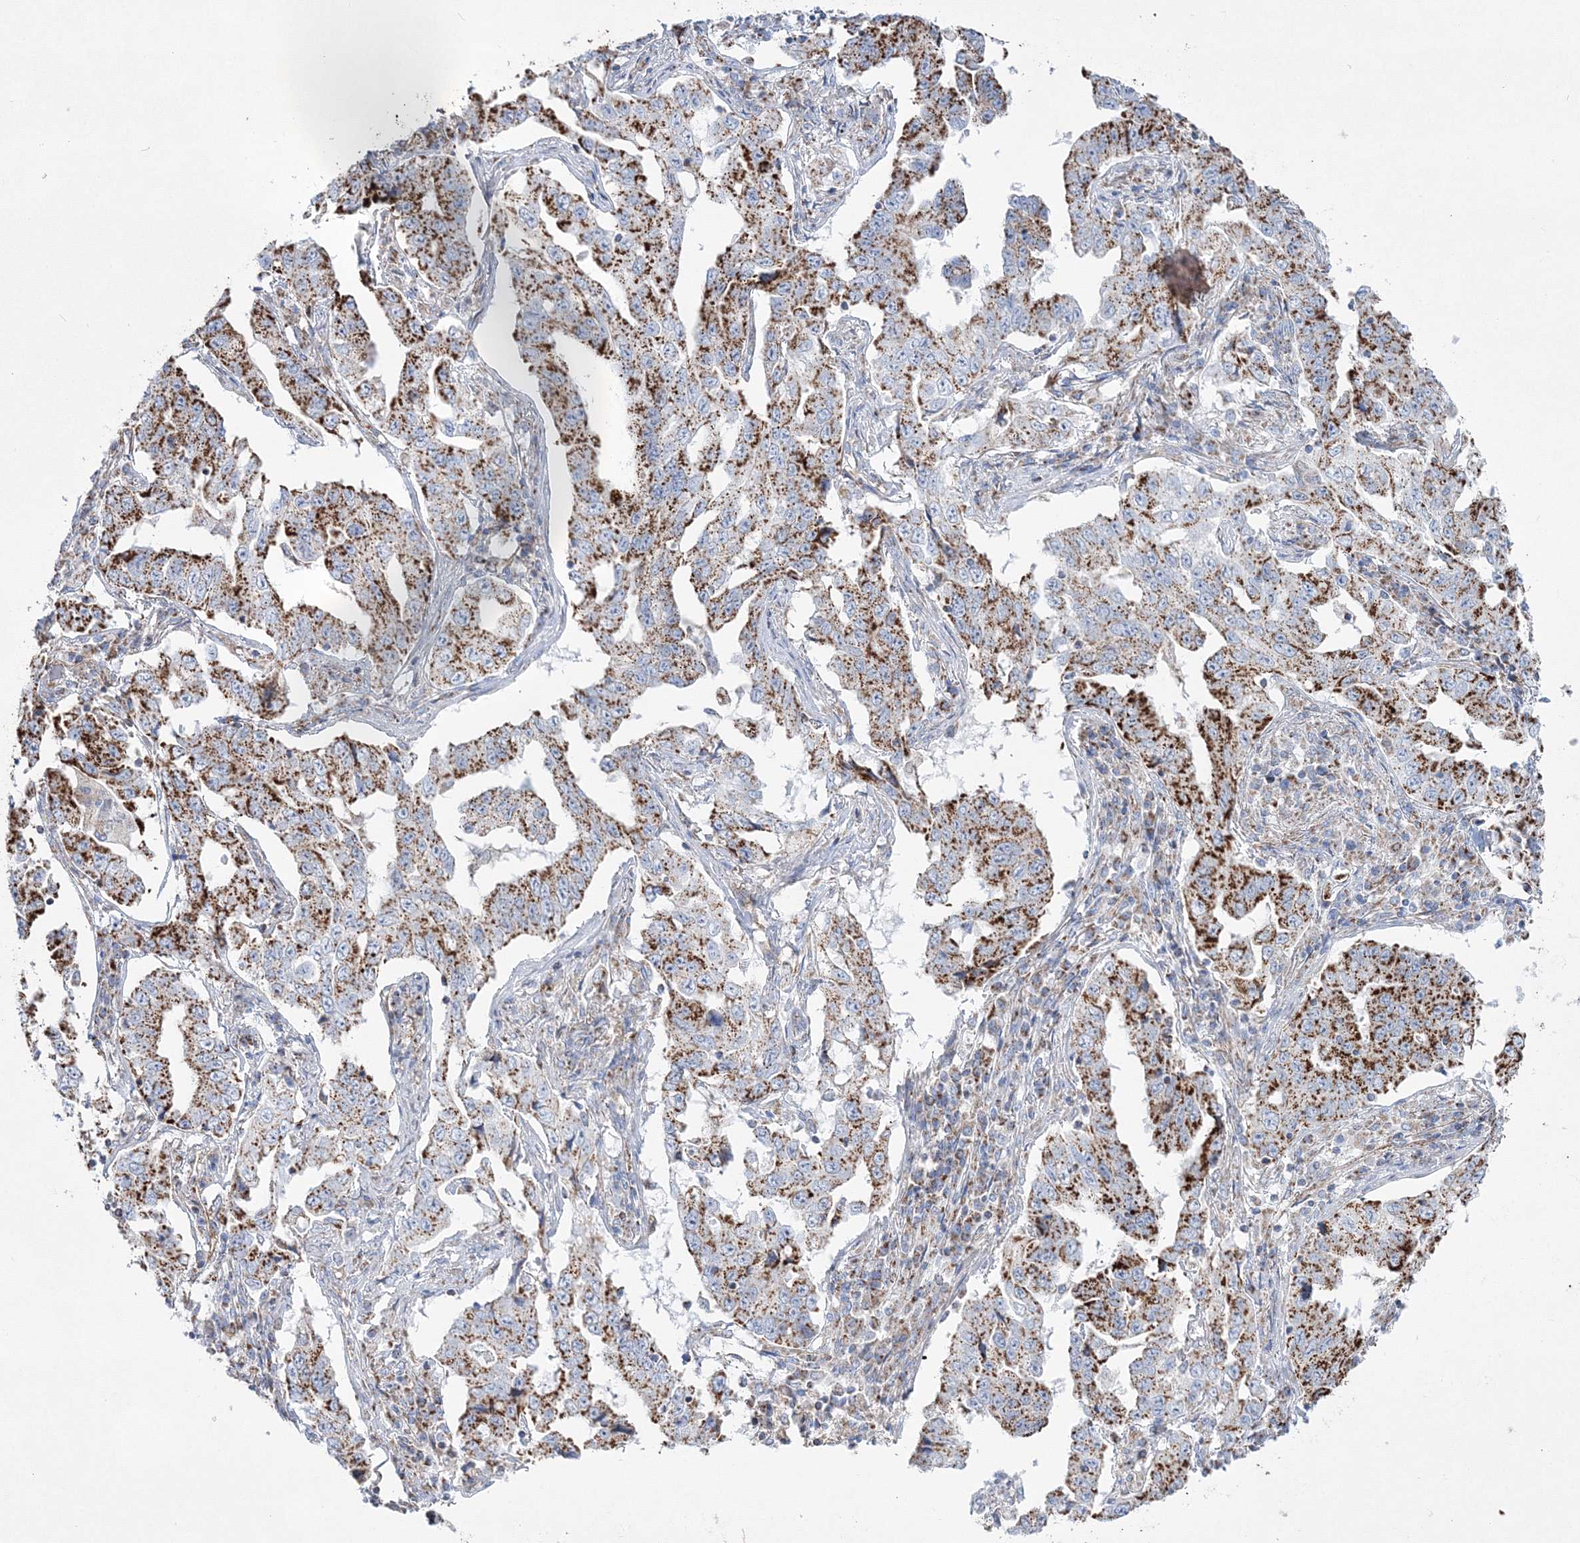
{"staining": {"intensity": "strong", "quantity": ">75%", "location": "cytoplasmic/membranous"}, "tissue": "lung cancer", "cell_type": "Tumor cells", "image_type": "cancer", "snomed": [{"axis": "morphology", "description": "Adenocarcinoma, NOS"}, {"axis": "topography", "description": "Lung"}], "caption": "Lung cancer tissue exhibits strong cytoplasmic/membranous staining in approximately >75% of tumor cells, visualized by immunohistochemistry. (Brightfield microscopy of DAB IHC at high magnification).", "gene": "HIBCH", "patient": {"sex": "female", "age": 51}}